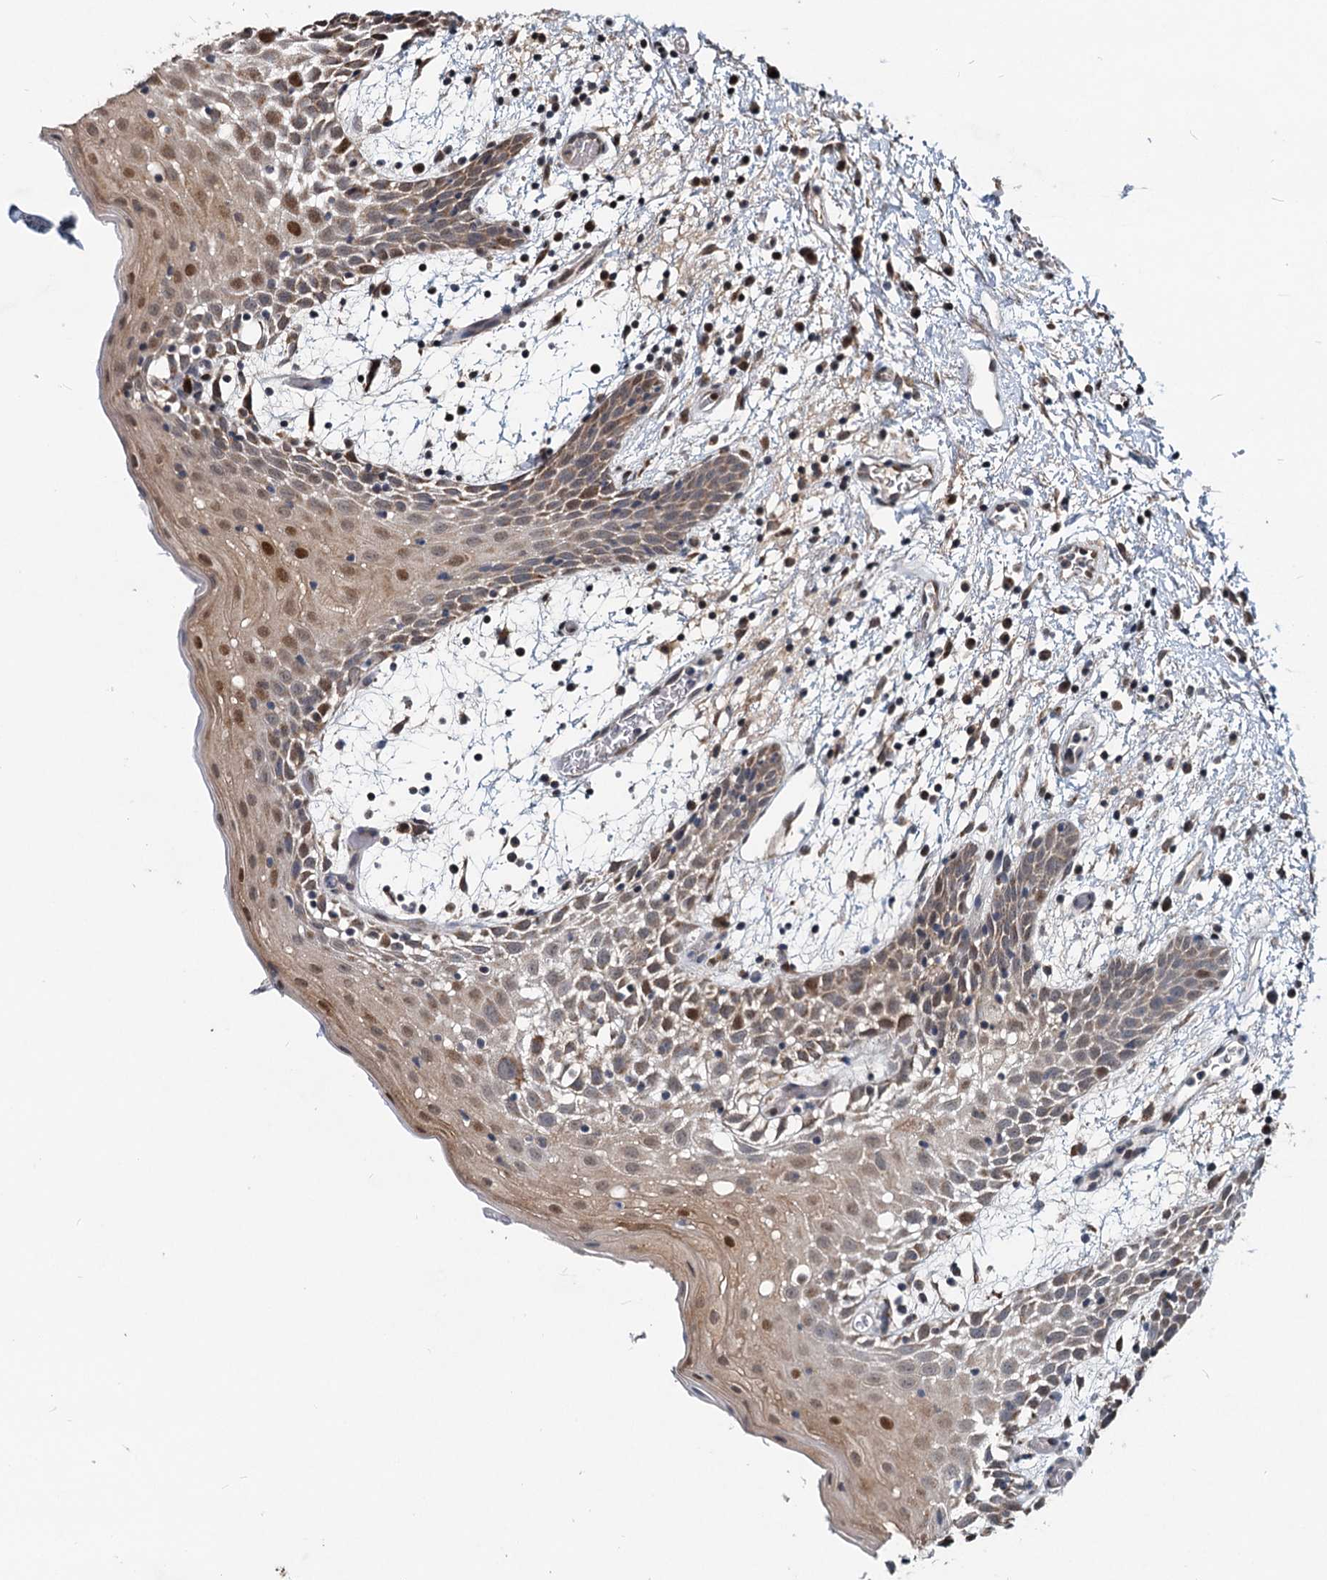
{"staining": {"intensity": "moderate", "quantity": "25%-75%", "location": "cytoplasmic/membranous,nuclear"}, "tissue": "oral mucosa", "cell_type": "Squamous epithelial cells", "image_type": "normal", "snomed": [{"axis": "morphology", "description": "Normal tissue, NOS"}, {"axis": "topography", "description": "Skeletal muscle"}, {"axis": "topography", "description": "Oral tissue"}, {"axis": "topography", "description": "Salivary gland"}, {"axis": "topography", "description": "Peripheral nerve tissue"}], "caption": "Squamous epithelial cells exhibit medium levels of moderate cytoplasmic/membranous,nuclear staining in about 25%-75% of cells in normal human oral mucosa.", "gene": "RITA1", "patient": {"sex": "male", "age": 54}}